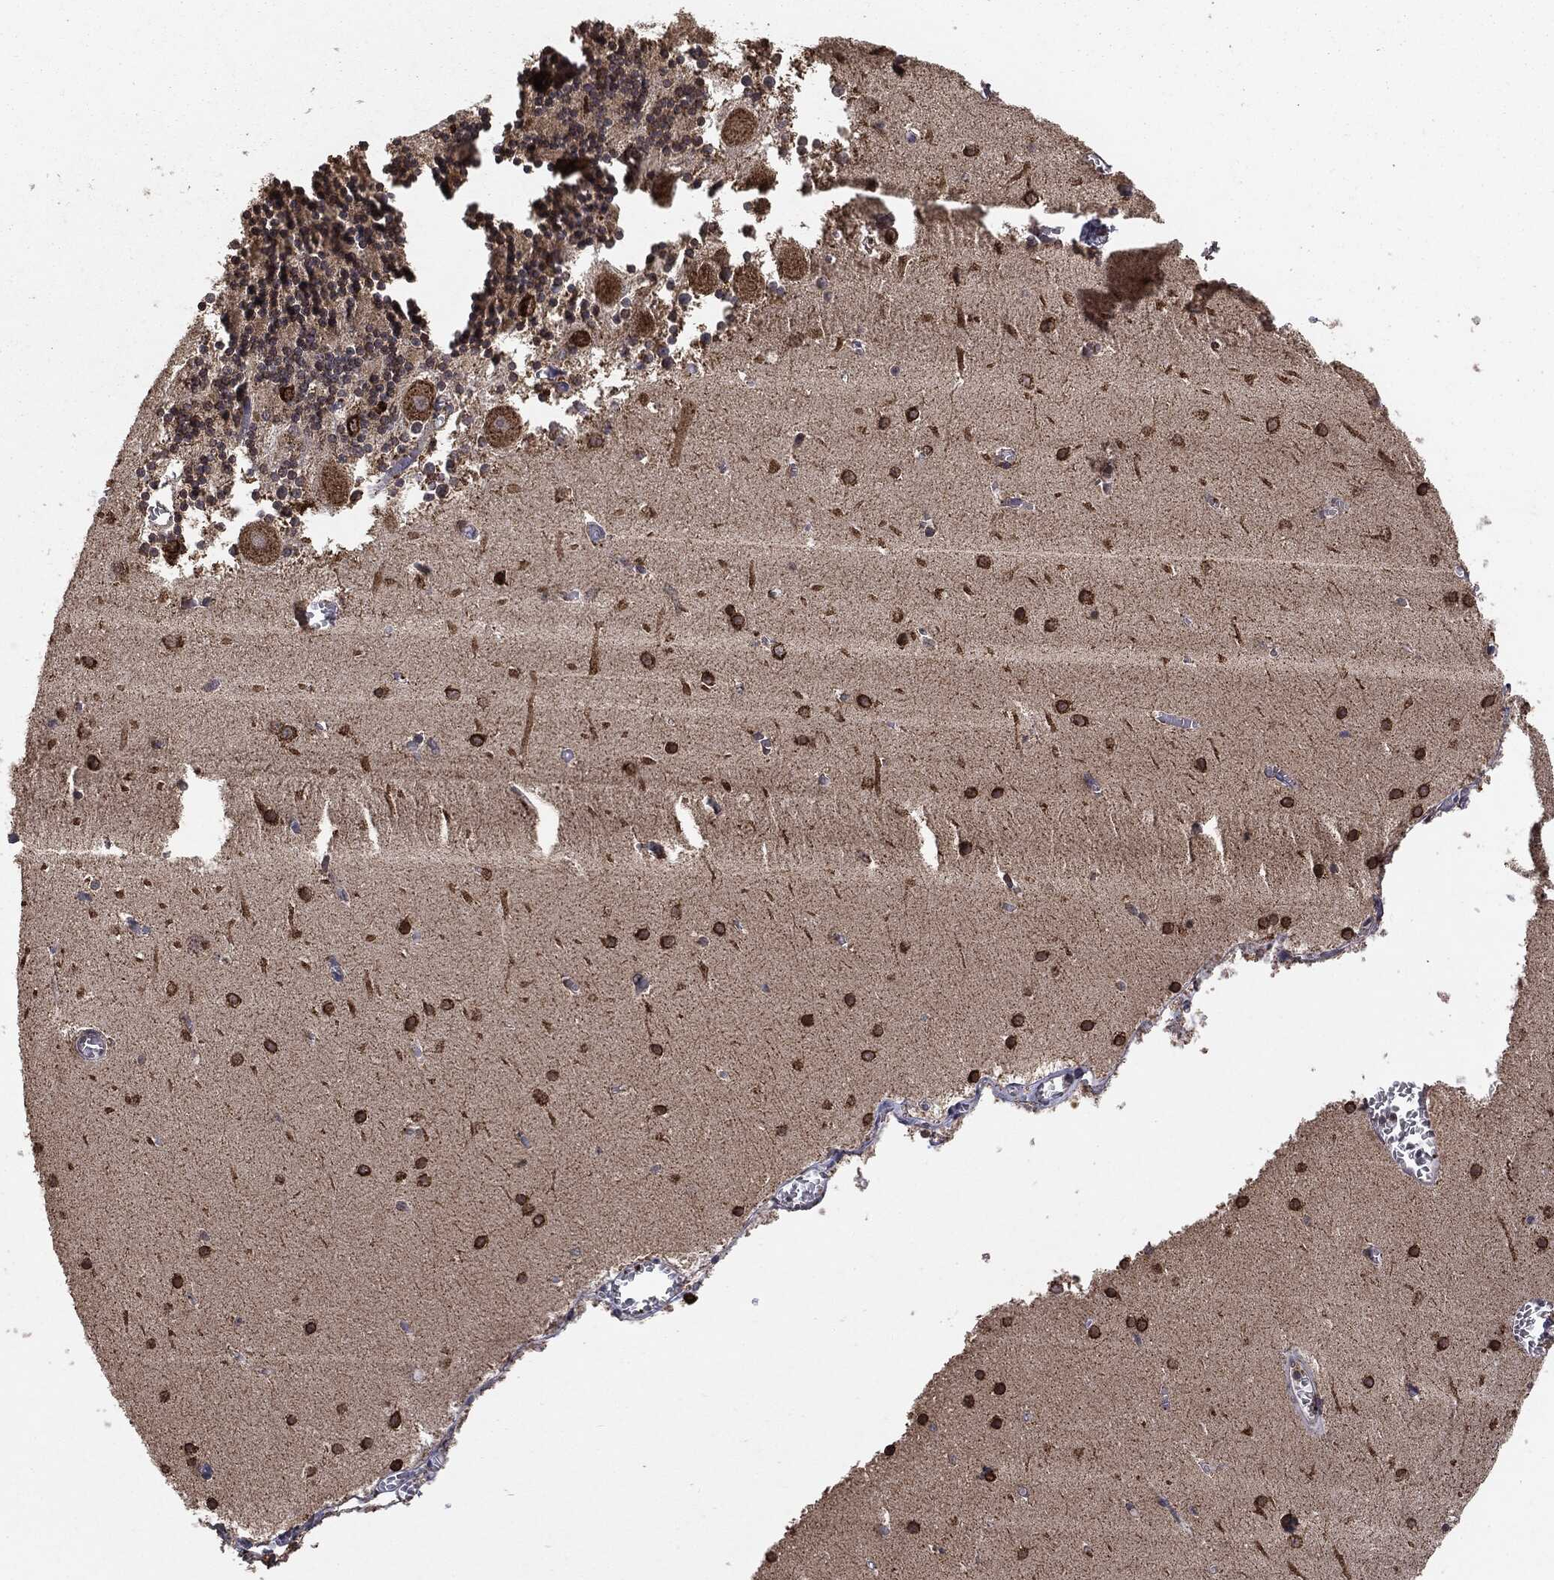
{"staining": {"intensity": "strong", "quantity": "<25%", "location": "cytoplasmic/membranous"}, "tissue": "cerebellum", "cell_type": "Cells in granular layer", "image_type": "normal", "snomed": [{"axis": "morphology", "description": "Normal tissue, NOS"}, {"axis": "topography", "description": "Cerebellum"}], "caption": "High-magnification brightfield microscopy of normal cerebellum stained with DAB (brown) and counterstained with hematoxylin (blue). cells in granular layer exhibit strong cytoplasmic/membranous positivity is identified in about<25% of cells.", "gene": "MTOR", "patient": {"sex": "female", "age": 28}}